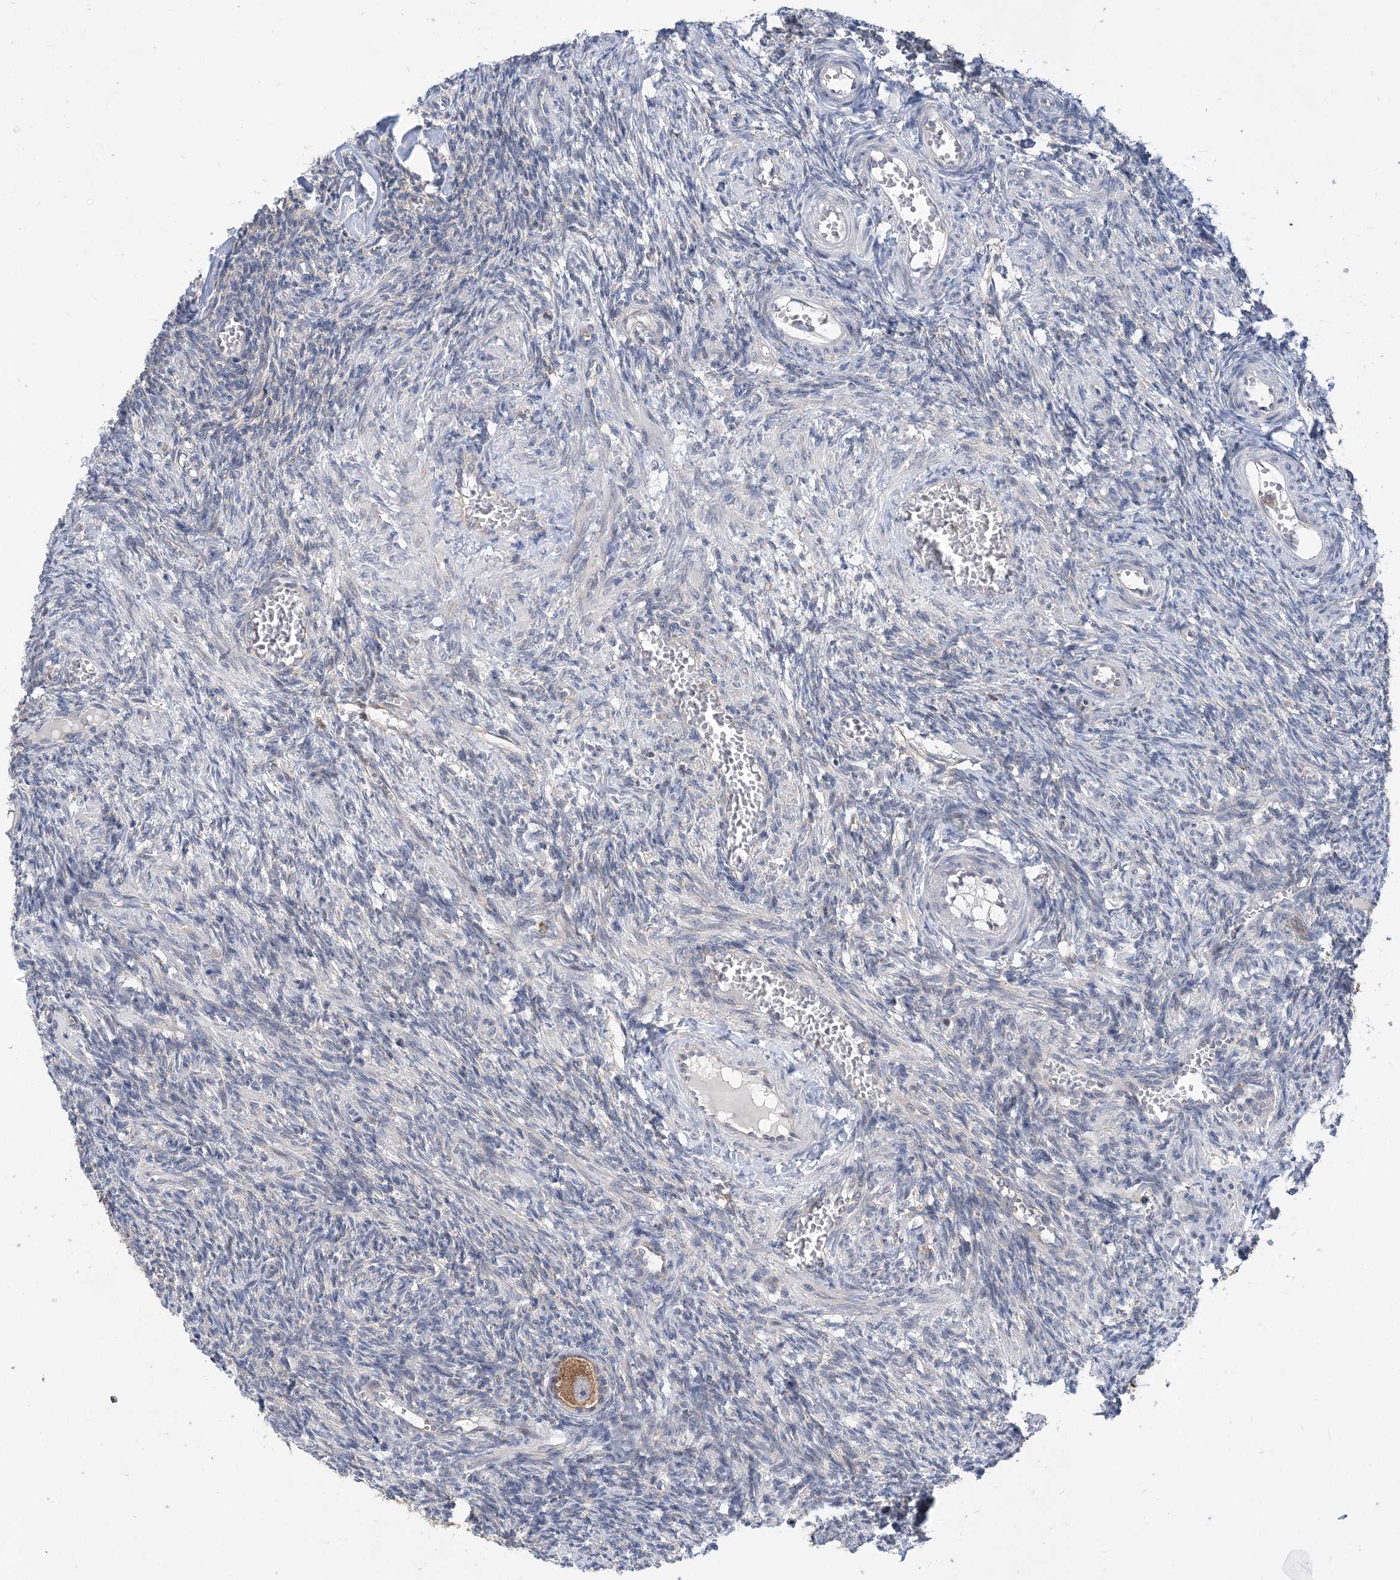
{"staining": {"intensity": "negative", "quantity": "none", "location": "none"}, "tissue": "ovary", "cell_type": "Ovarian stroma cells", "image_type": "normal", "snomed": [{"axis": "morphology", "description": "Normal tissue, NOS"}, {"axis": "topography", "description": "Ovary"}], "caption": "High power microscopy image of an immunohistochemistry photomicrograph of benign ovary, revealing no significant staining in ovarian stroma cells. The staining was performed using DAB (3,3'-diaminobenzidine) to visualize the protein expression in brown, while the nuclei were stained in blue with hematoxylin (Magnification: 20x).", "gene": "LARP4B", "patient": {"sex": "female", "age": 27}}